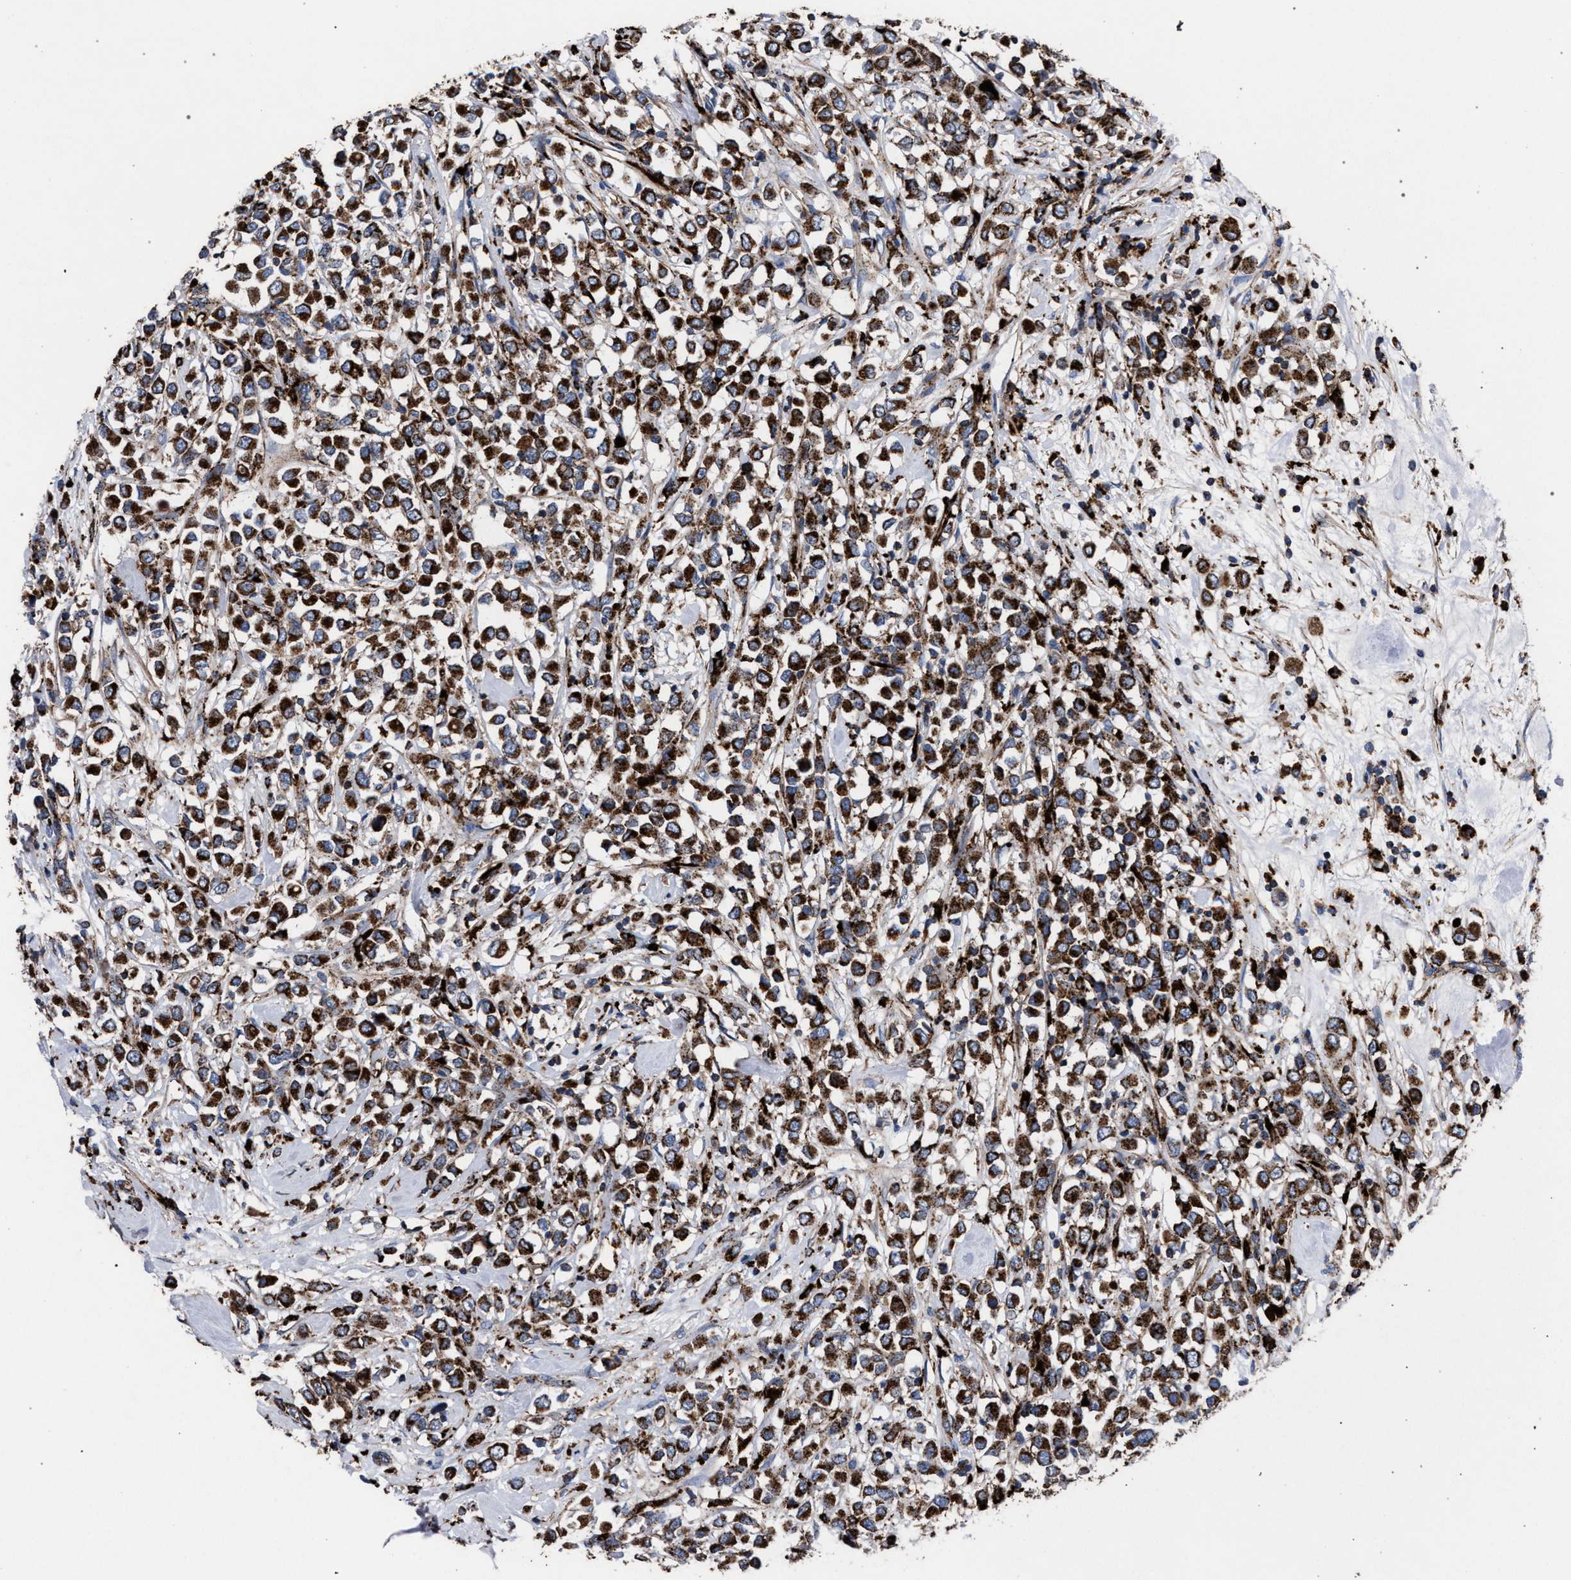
{"staining": {"intensity": "strong", "quantity": ">75%", "location": "cytoplasmic/membranous"}, "tissue": "breast cancer", "cell_type": "Tumor cells", "image_type": "cancer", "snomed": [{"axis": "morphology", "description": "Duct carcinoma"}, {"axis": "topography", "description": "Breast"}], "caption": "Breast invasive ductal carcinoma stained with a brown dye reveals strong cytoplasmic/membranous positive staining in approximately >75% of tumor cells.", "gene": "PPT1", "patient": {"sex": "female", "age": 61}}